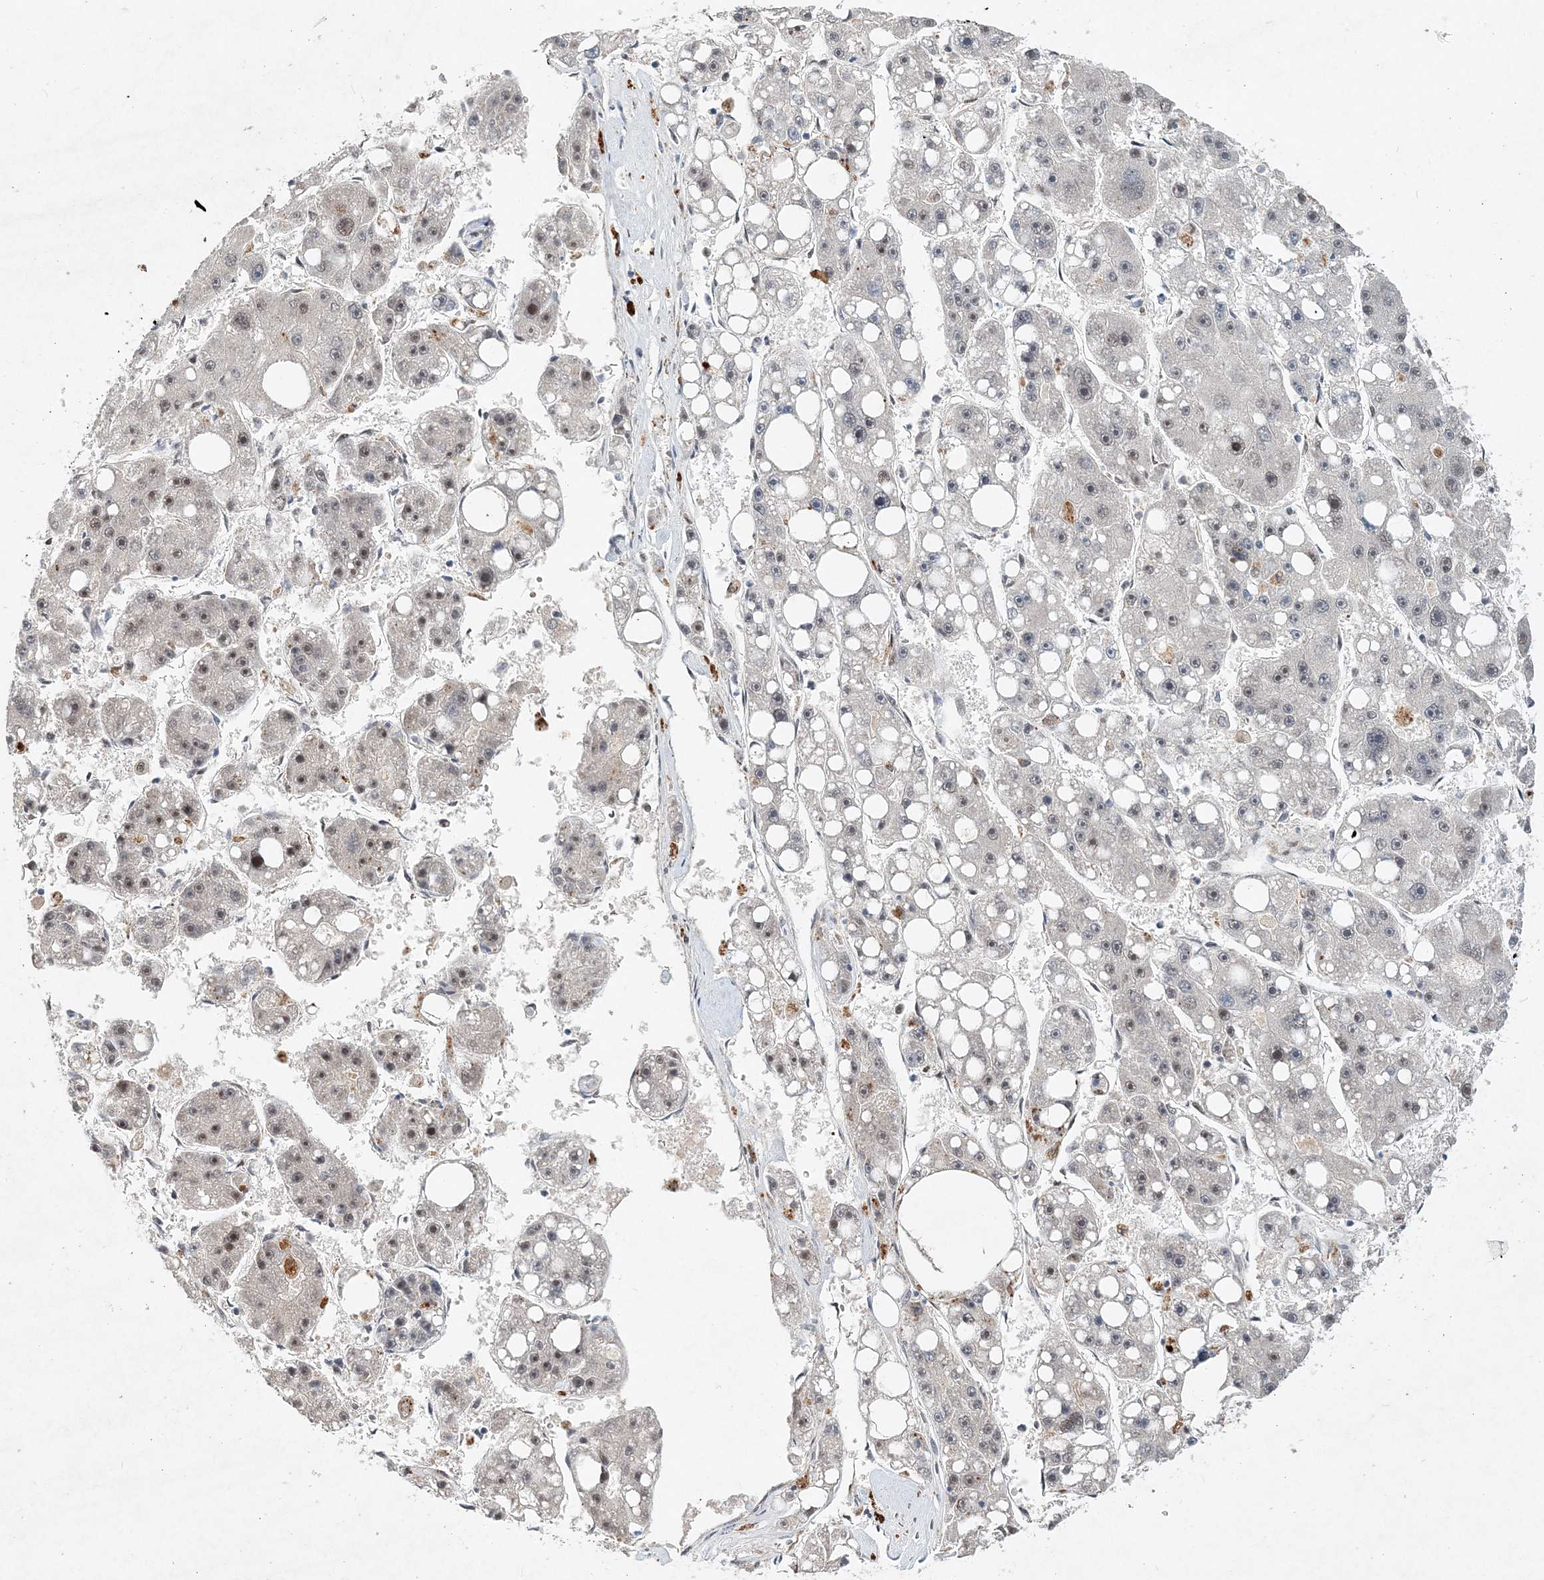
{"staining": {"intensity": "negative", "quantity": "none", "location": "none"}, "tissue": "liver cancer", "cell_type": "Tumor cells", "image_type": "cancer", "snomed": [{"axis": "morphology", "description": "Carcinoma, Hepatocellular, NOS"}, {"axis": "topography", "description": "Liver"}], "caption": "Immunohistochemistry (IHC) micrograph of liver cancer (hepatocellular carcinoma) stained for a protein (brown), which displays no staining in tumor cells. (Stains: DAB (3,3'-diaminobenzidine) immunohistochemistry with hematoxylin counter stain, Microscopy: brightfield microscopy at high magnification).", "gene": "KPNA4", "patient": {"sex": "female", "age": 61}}